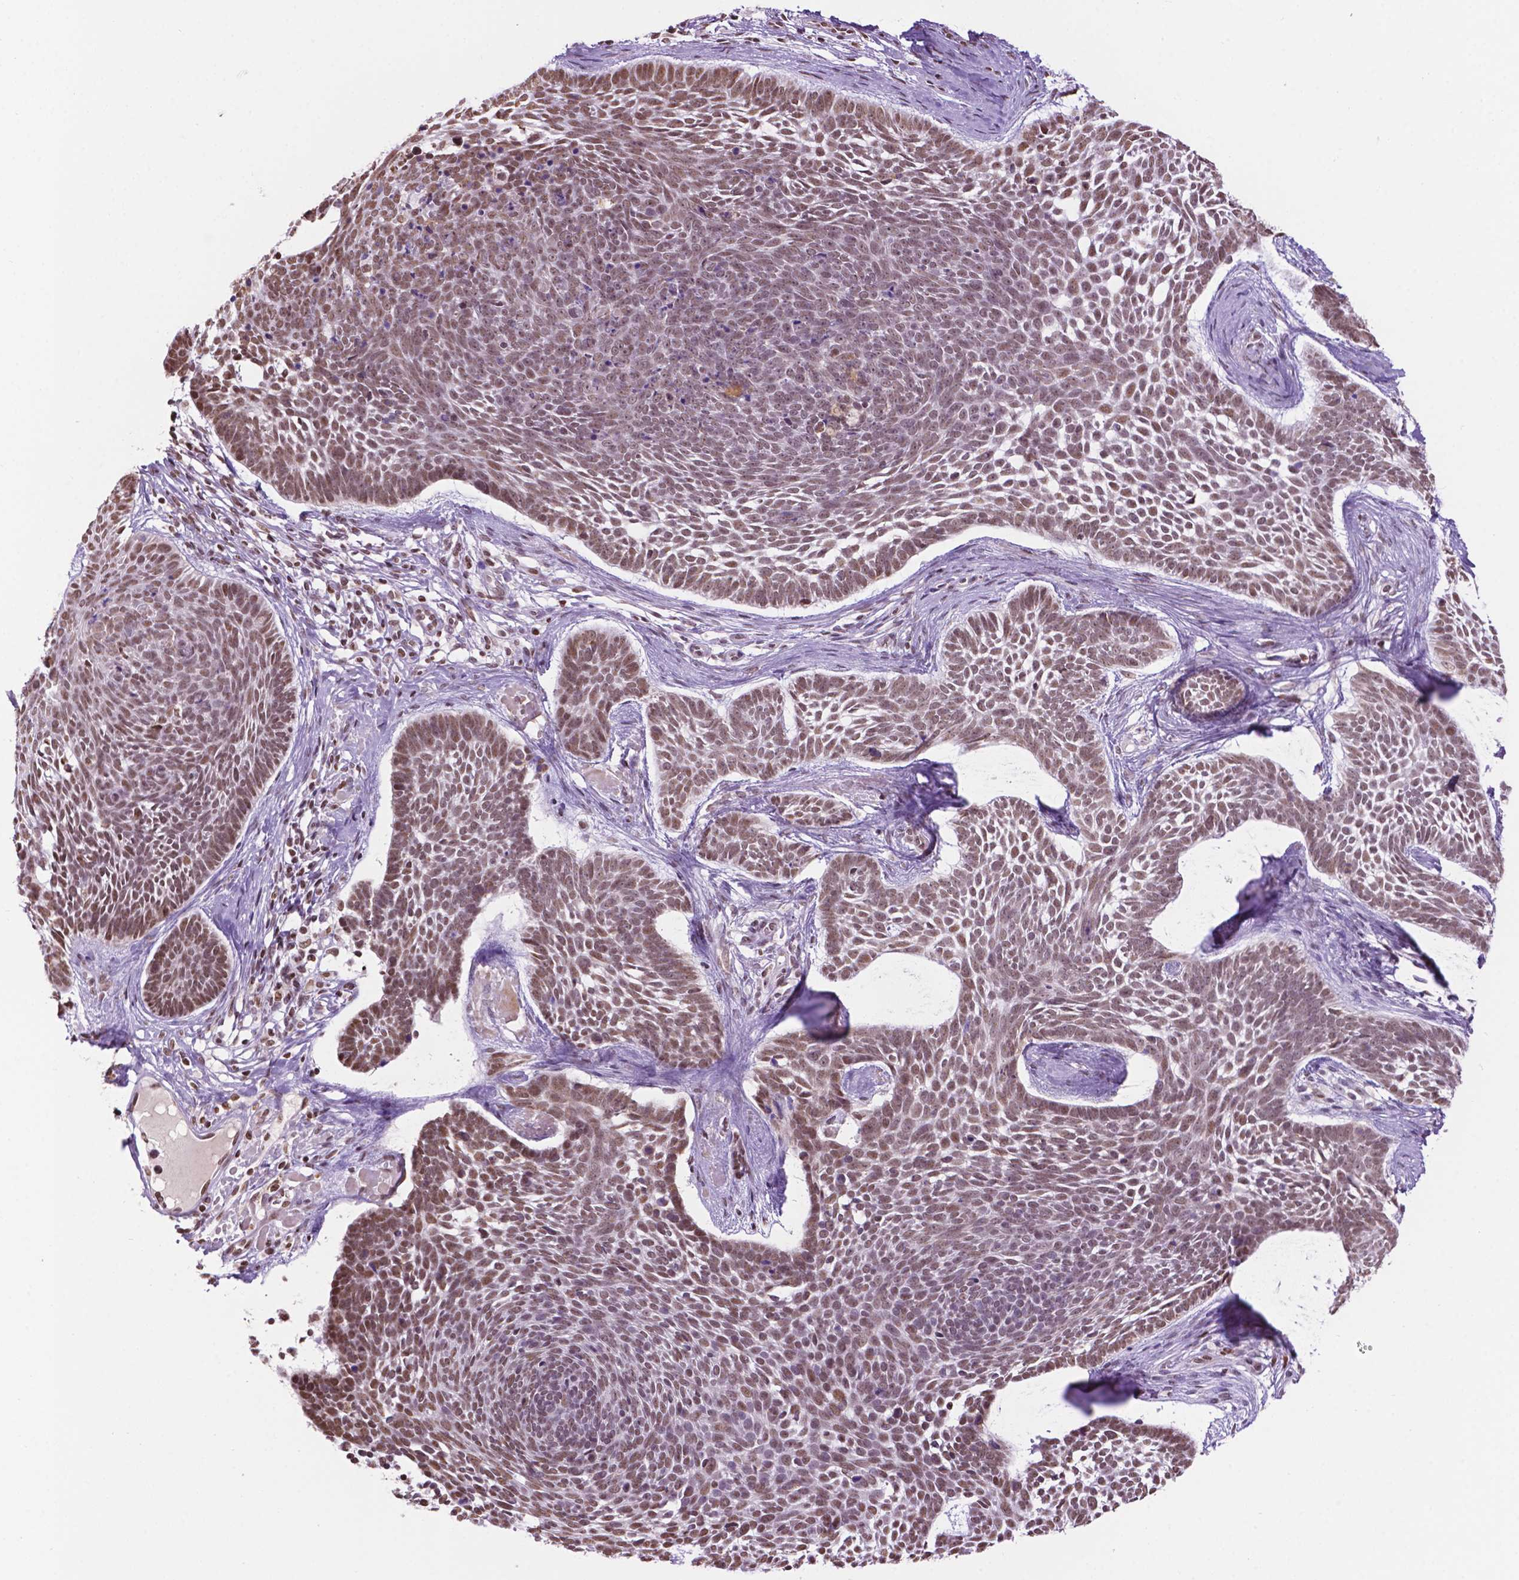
{"staining": {"intensity": "moderate", "quantity": ">75%", "location": "nuclear"}, "tissue": "skin cancer", "cell_type": "Tumor cells", "image_type": "cancer", "snomed": [{"axis": "morphology", "description": "Basal cell carcinoma"}, {"axis": "topography", "description": "Skin"}], "caption": "The immunohistochemical stain highlights moderate nuclear positivity in tumor cells of skin cancer tissue. Using DAB (3,3'-diaminobenzidine) (brown) and hematoxylin (blue) stains, captured at high magnification using brightfield microscopy.", "gene": "COL23A1", "patient": {"sex": "male", "age": 85}}